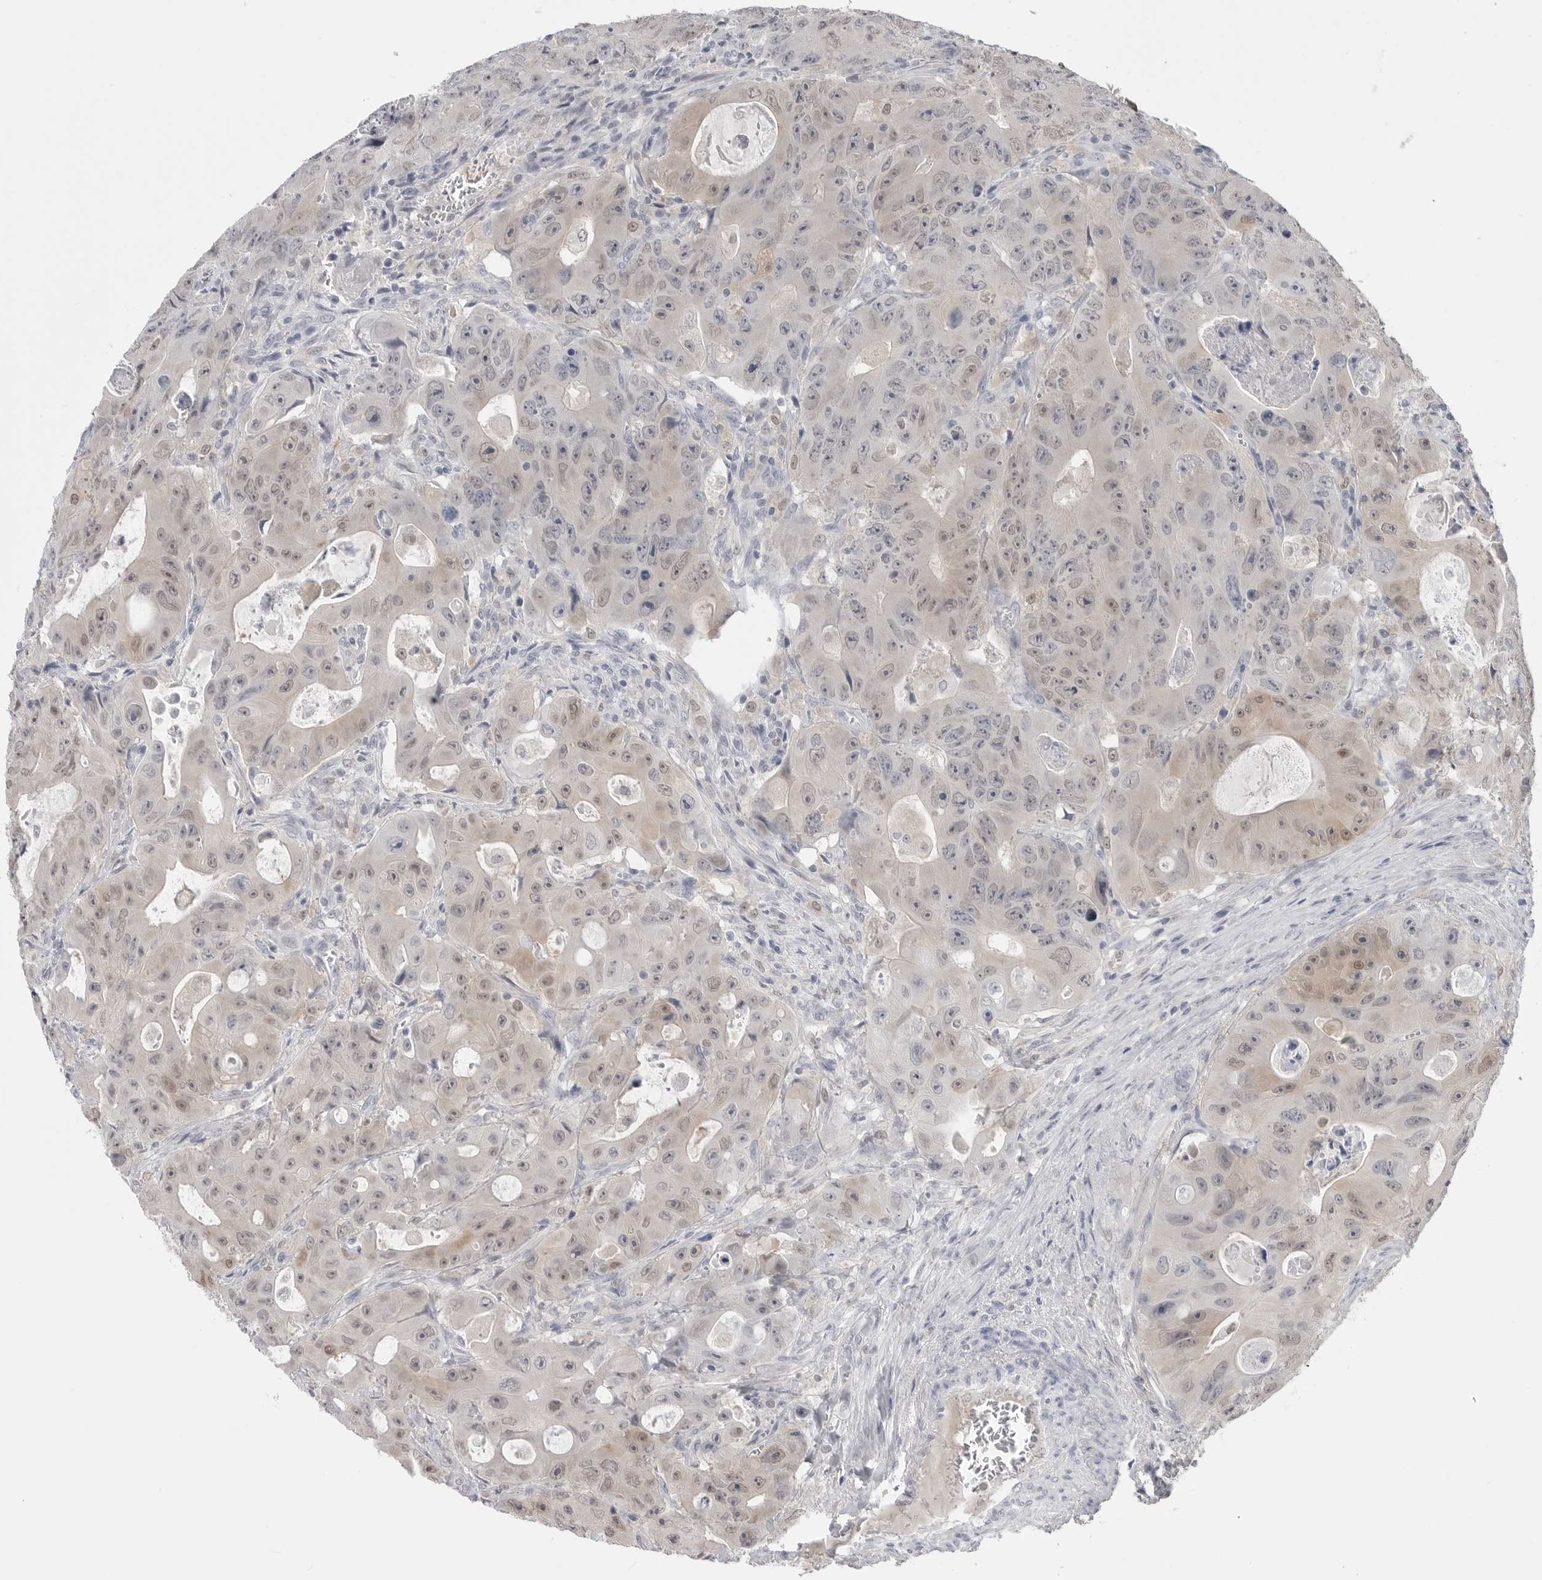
{"staining": {"intensity": "weak", "quantity": "25%-75%", "location": "cytoplasmic/membranous"}, "tissue": "colorectal cancer", "cell_type": "Tumor cells", "image_type": "cancer", "snomed": [{"axis": "morphology", "description": "Adenocarcinoma, NOS"}, {"axis": "topography", "description": "Colon"}], "caption": "A brown stain labels weak cytoplasmic/membranous staining of a protein in colorectal cancer (adenocarcinoma) tumor cells.", "gene": "PNPO", "patient": {"sex": "female", "age": 46}}